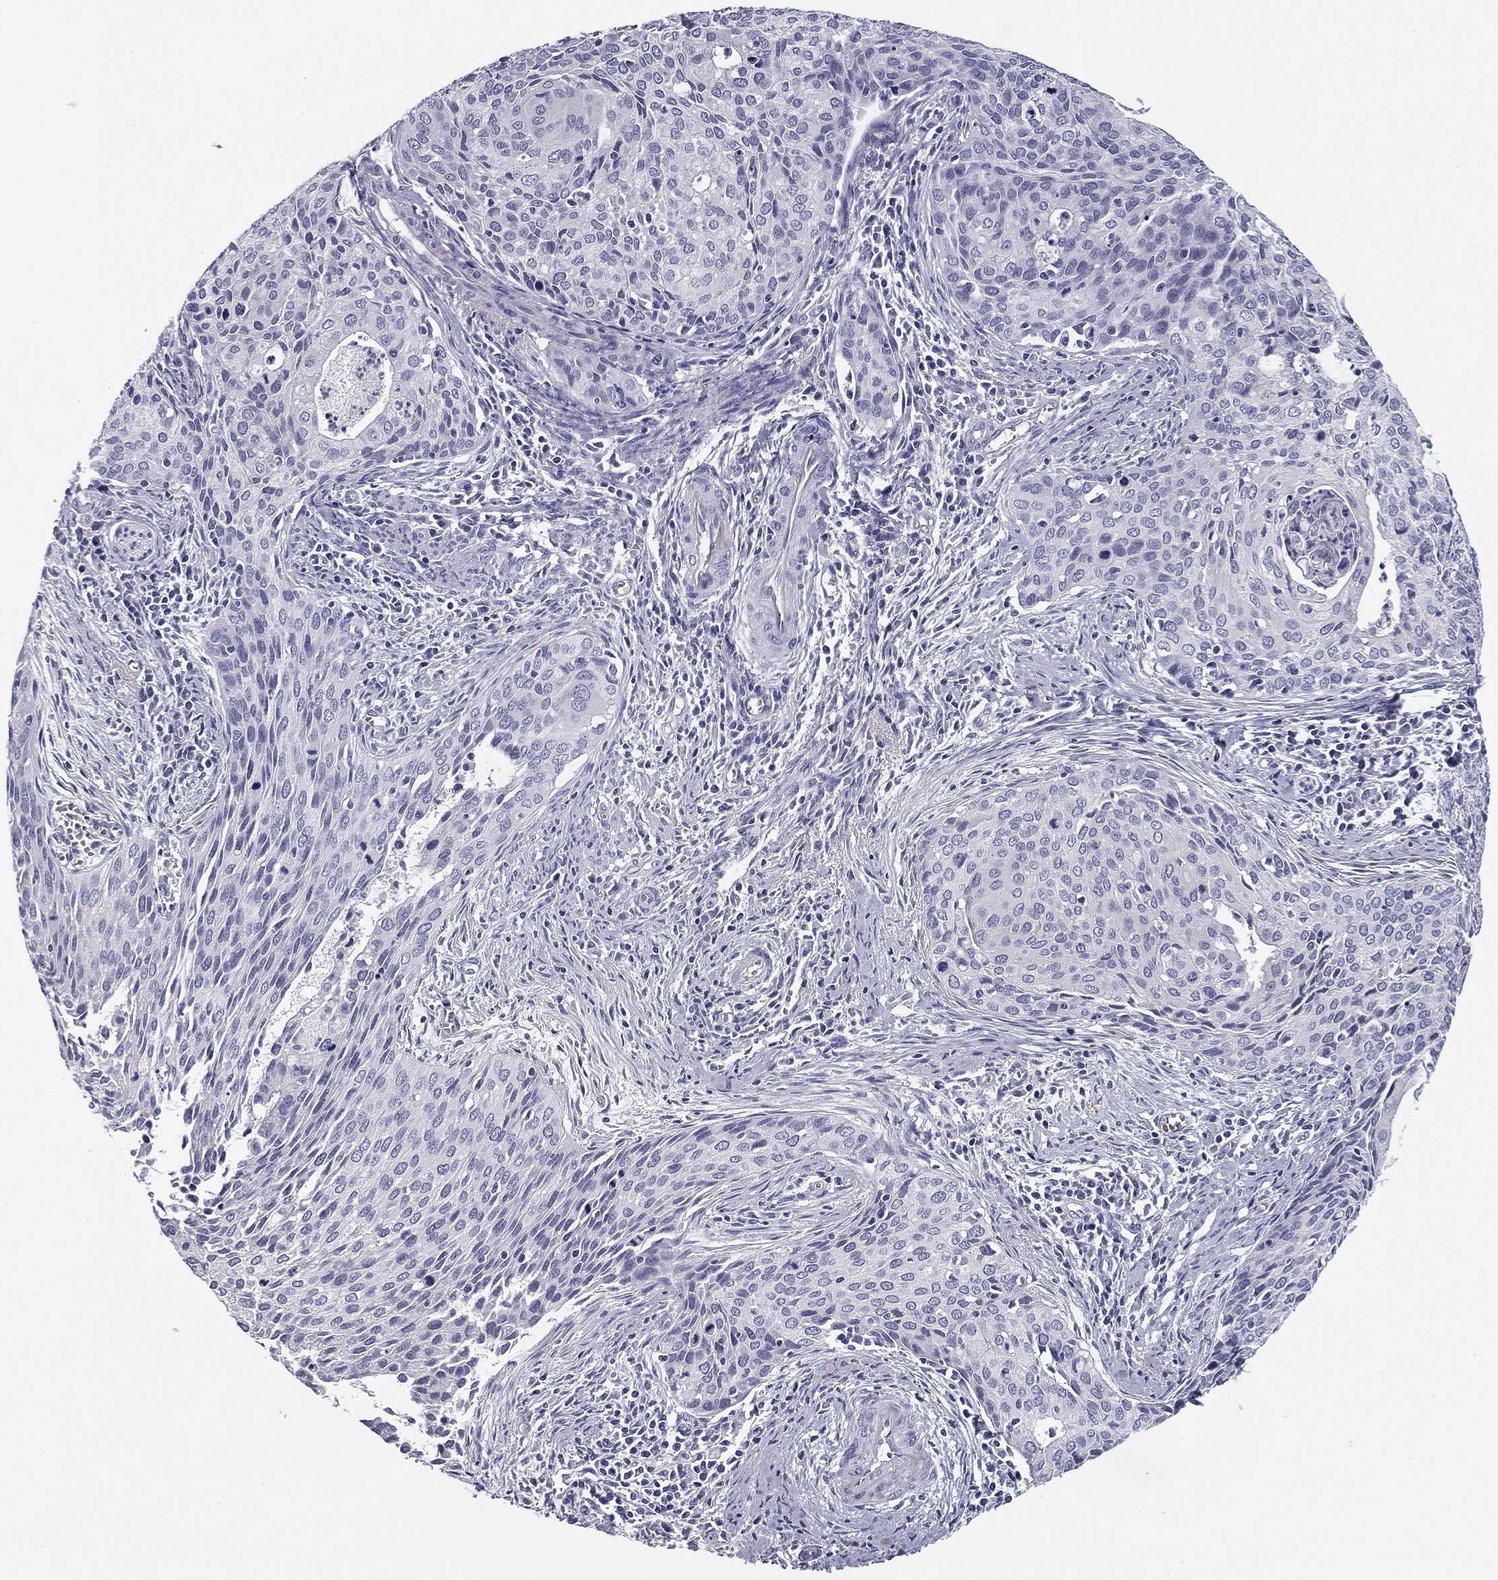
{"staining": {"intensity": "negative", "quantity": "none", "location": "none"}, "tissue": "cervical cancer", "cell_type": "Tumor cells", "image_type": "cancer", "snomed": [{"axis": "morphology", "description": "Squamous cell carcinoma, NOS"}, {"axis": "topography", "description": "Cervix"}], "caption": "The IHC photomicrograph has no significant staining in tumor cells of cervical cancer tissue. (IHC, brightfield microscopy, high magnification).", "gene": "FLNC", "patient": {"sex": "female", "age": 29}}